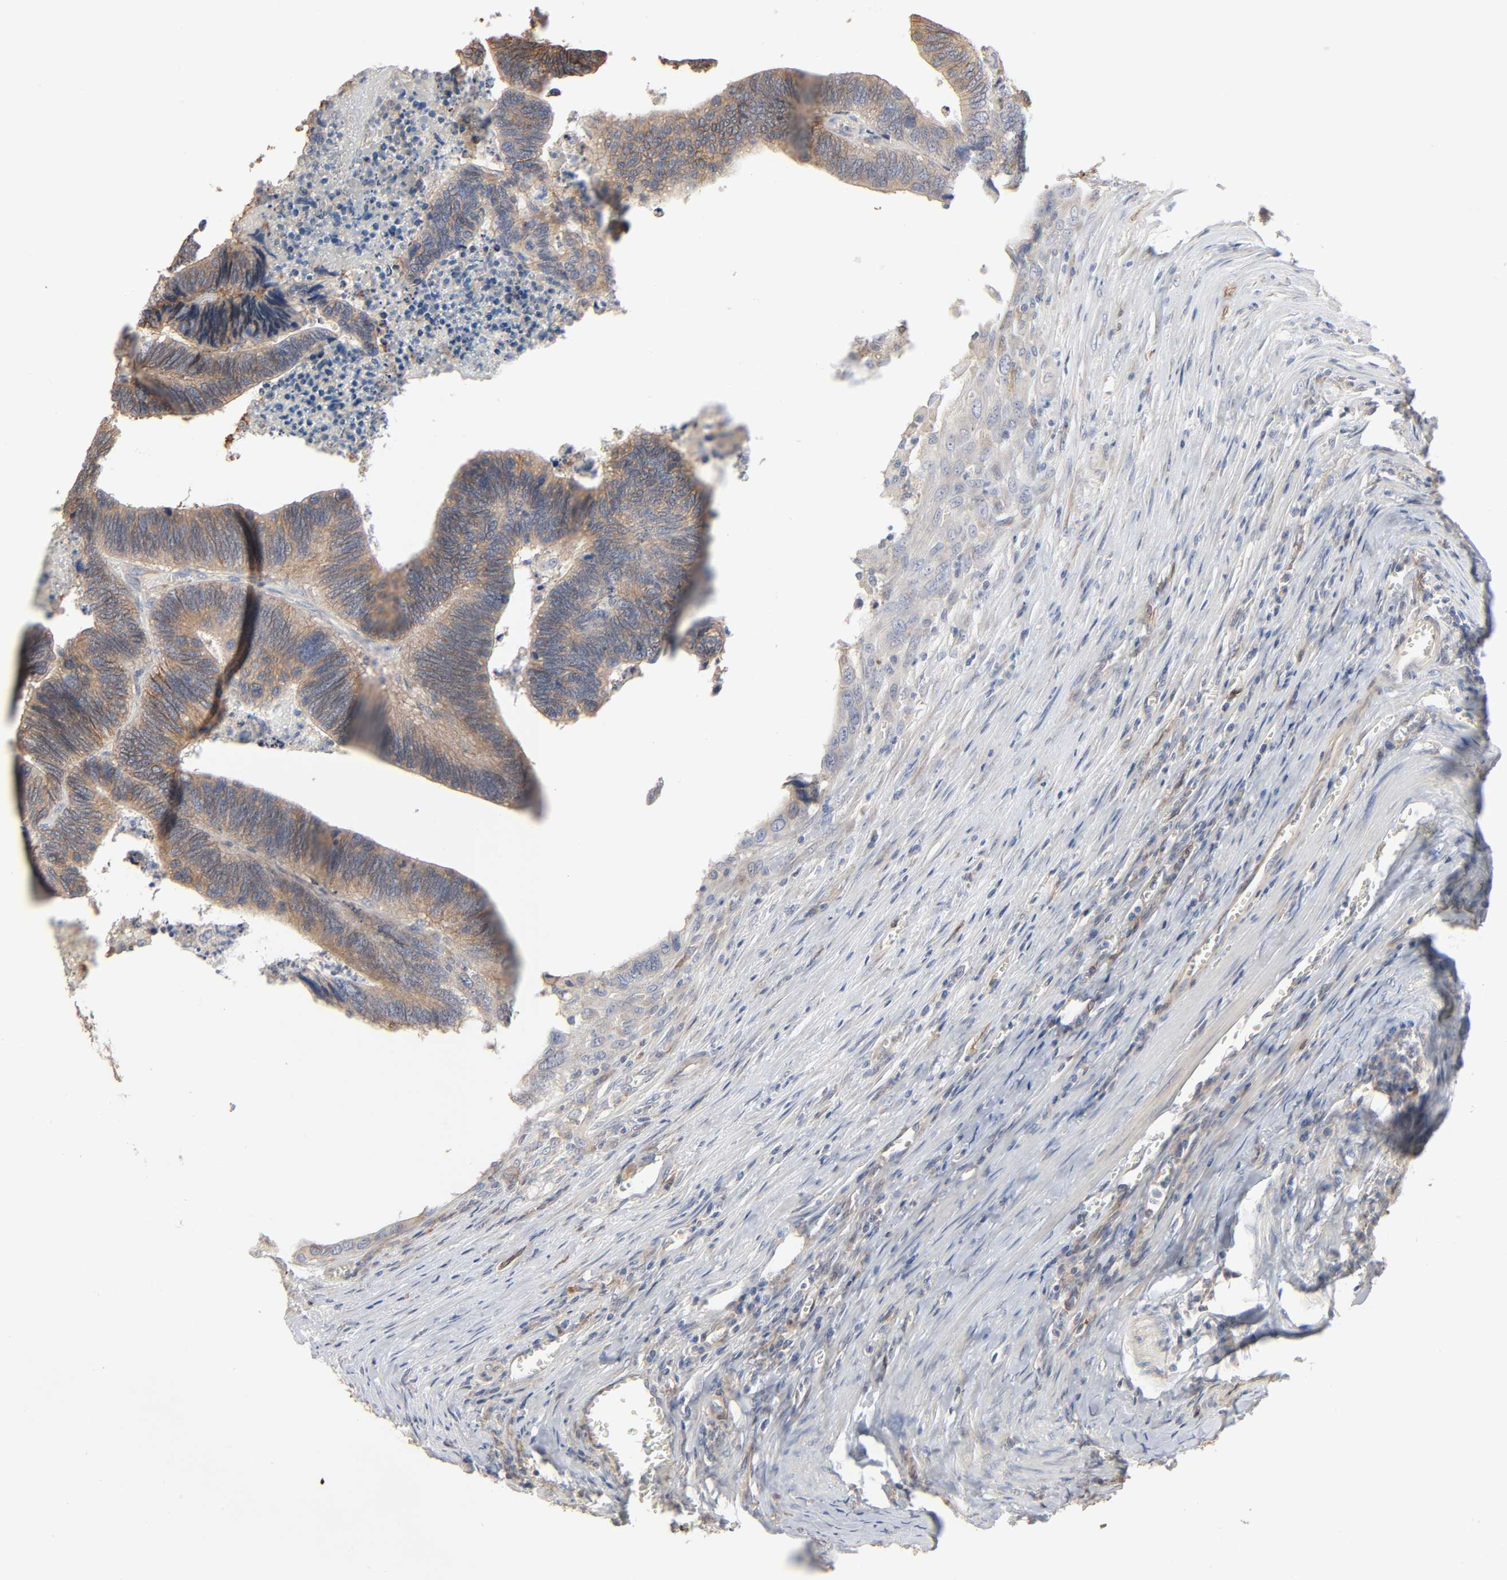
{"staining": {"intensity": "weak", "quantity": ">75%", "location": "cytoplasmic/membranous"}, "tissue": "colorectal cancer", "cell_type": "Tumor cells", "image_type": "cancer", "snomed": [{"axis": "morphology", "description": "Adenocarcinoma, NOS"}, {"axis": "topography", "description": "Colon"}], "caption": "Colorectal cancer (adenocarcinoma) stained with DAB IHC shows low levels of weak cytoplasmic/membranous staining in approximately >75% of tumor cells.", "gene": "NDRG2", "patient": {"sex": "male", "age": 72}}